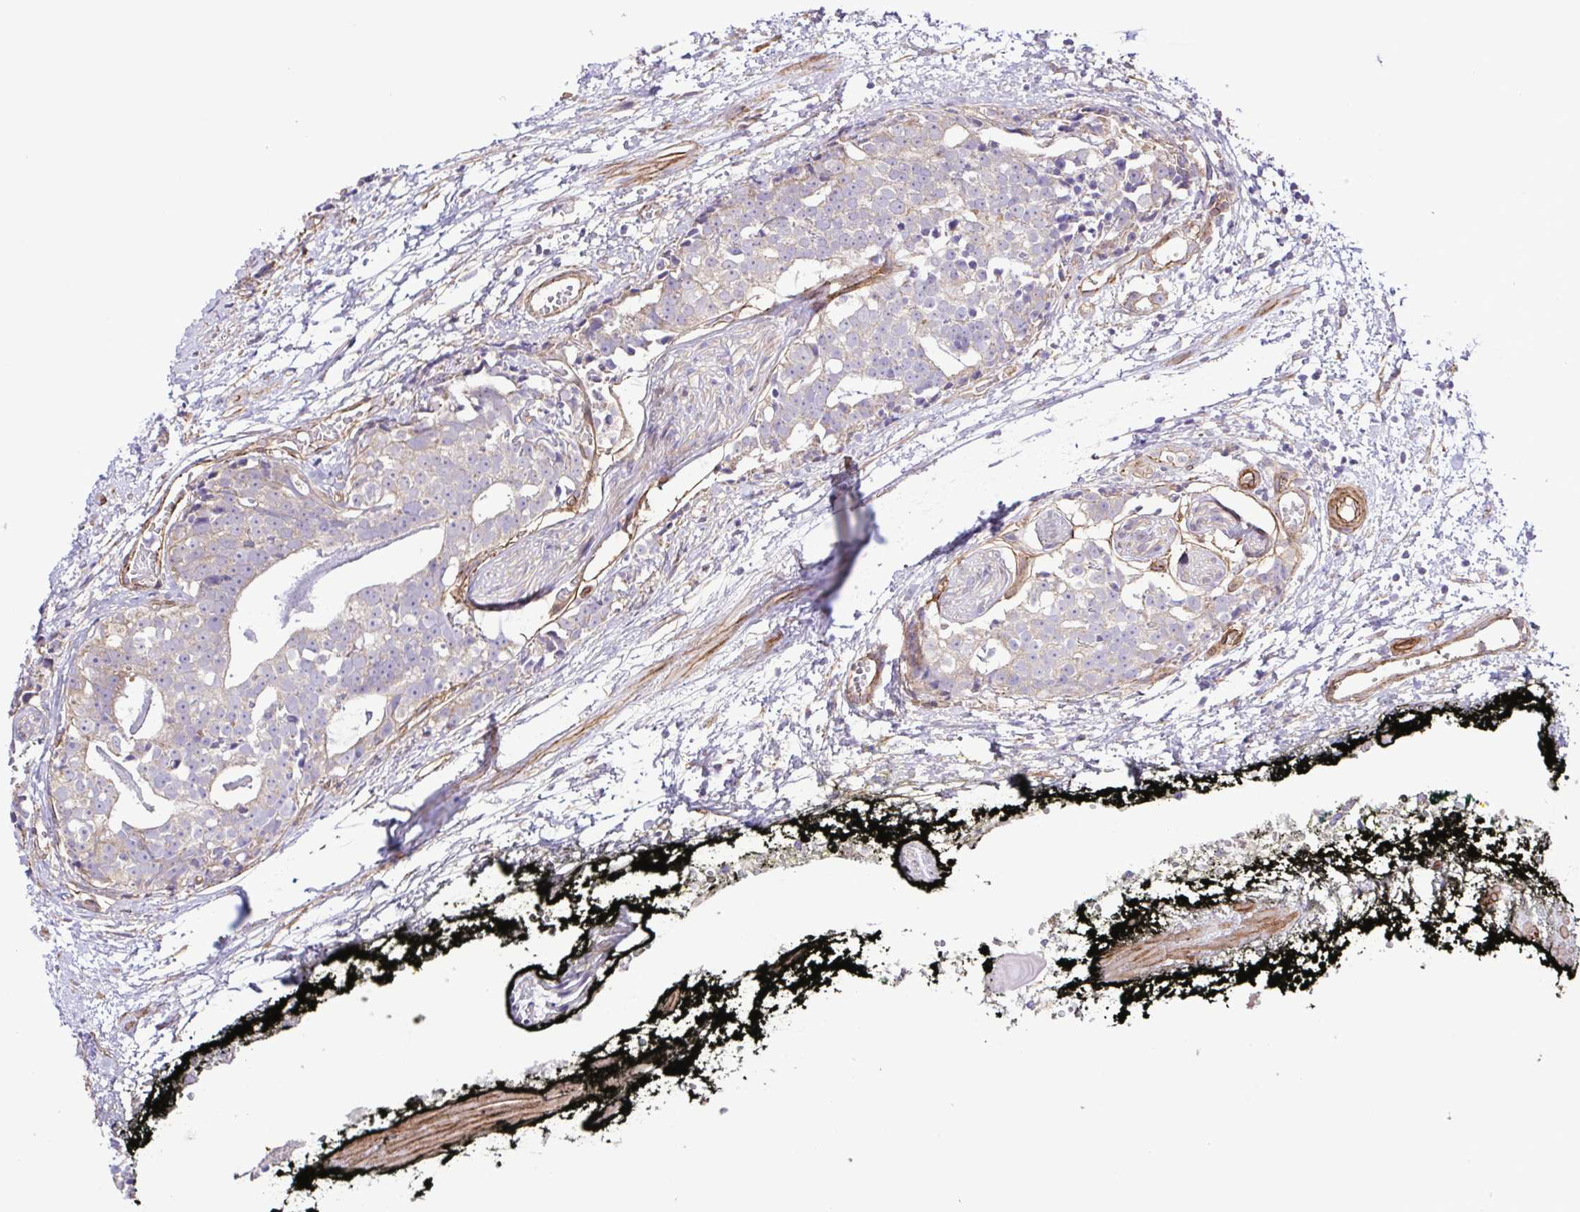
{"staining": {"intensity": "negative", "quantity": "none", "location": "none"}, "tissue": "prostate cancer", "cell_type": "Tumor cells", "image_type": "cancer", "snomed": [{"axis": "morphology", "description": "Adenocarcinoma, High grade"}, {"axis": "topography", "description": "Prostate"}], "caption": "Tumor cells are negative for protein expression in human prostate cancer.", "gene": "FLT1", "patient": {"sex": "male", "age": 71}}